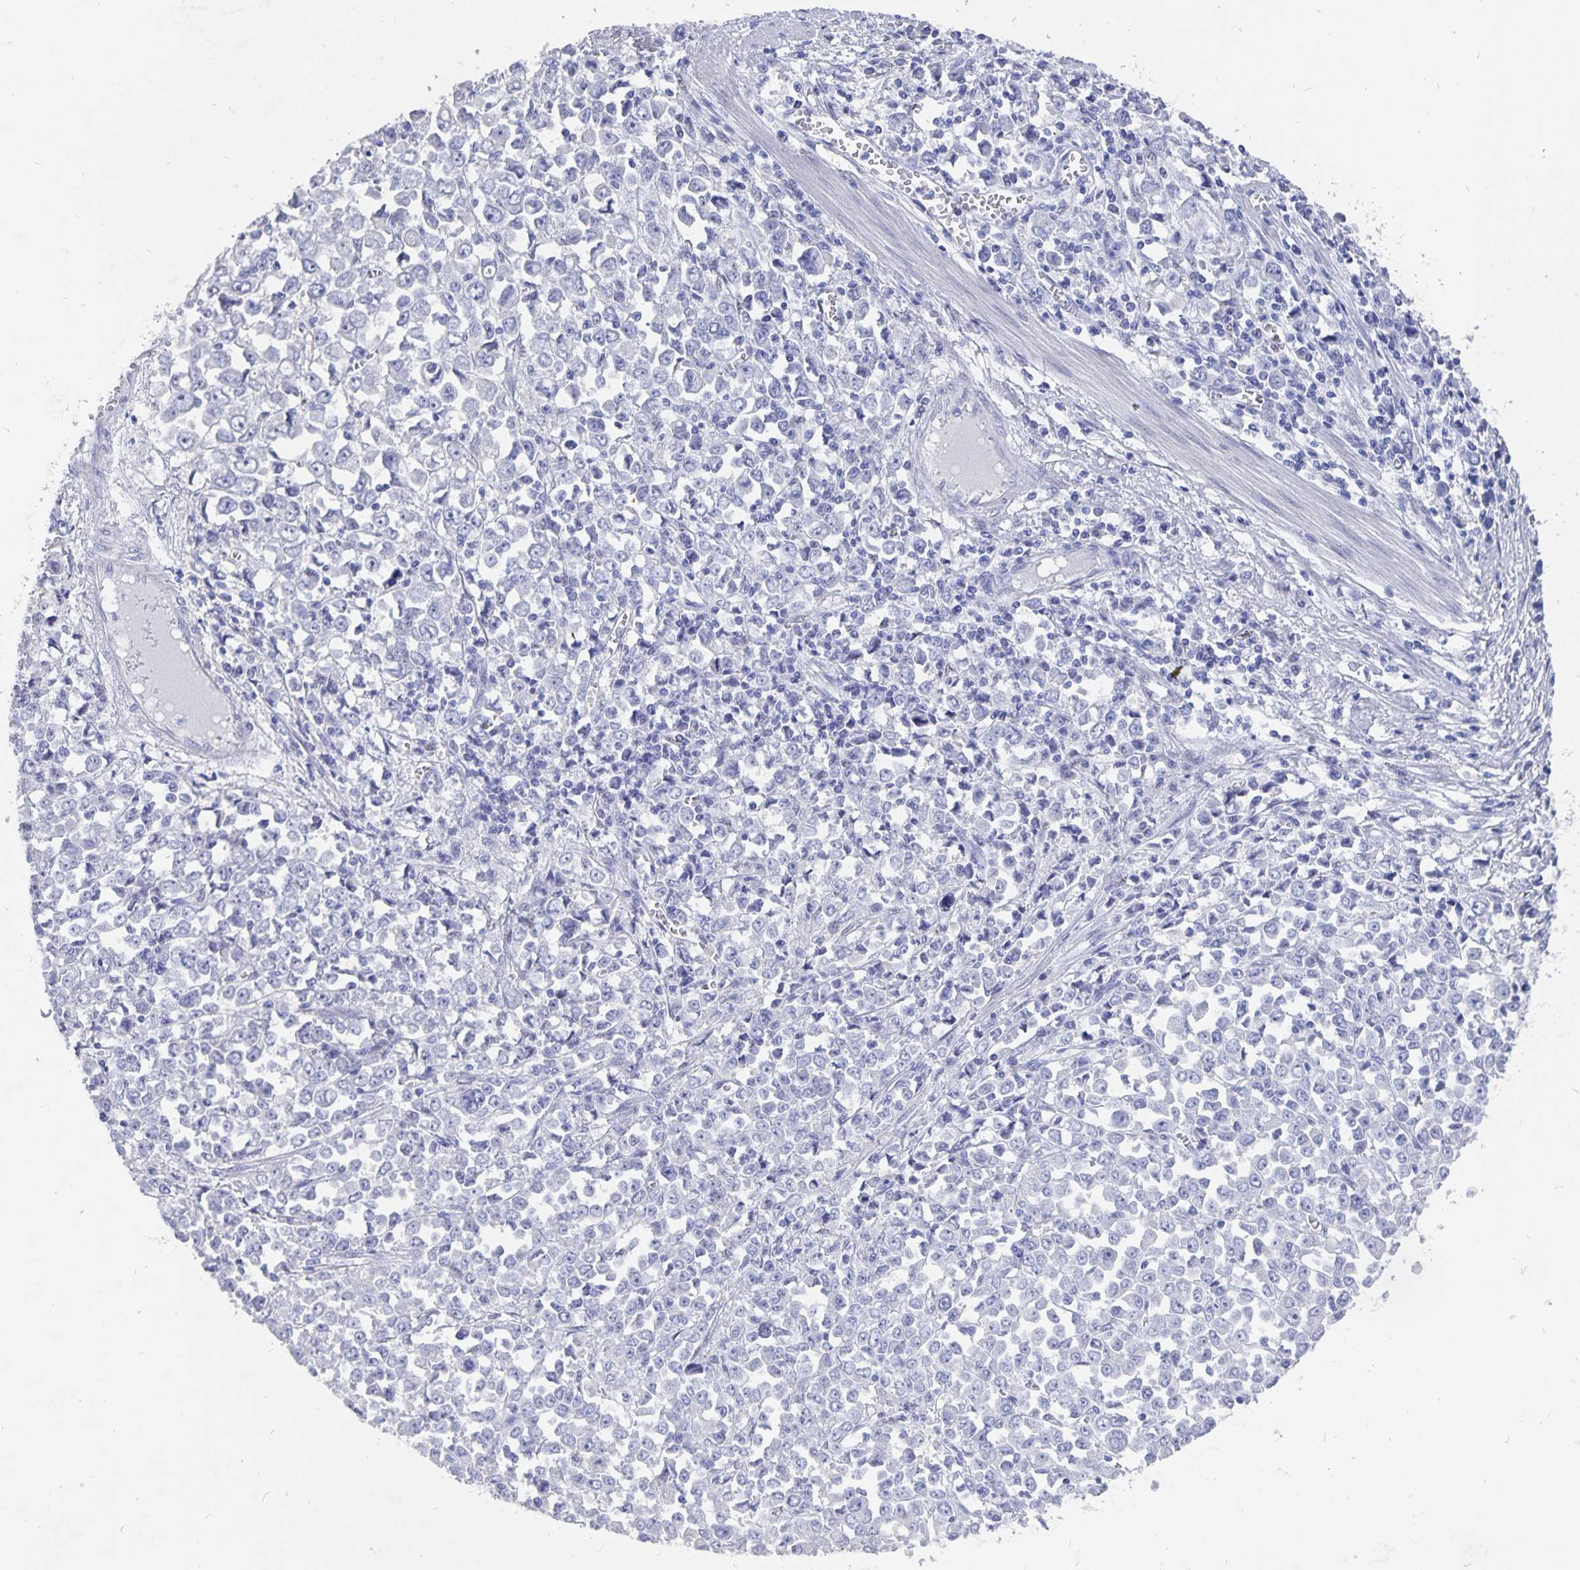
{"staining": {"intensity": "negative", "quantity": "none", "location": "none"}, "tissue": "stomach cancer", "cell_type": "Tumor cells", "image_type": "cancer", "snomed": [{"axis": "morphology", "description": "Adenocarcinoma, NOS"}, {"axis": "topography", "description": "Stomach, upper"}], "caption": "Tumor cells are negative for brown protein staining in adenocarcinoma (stomach).", "gene": "SMOC1", "patient": {"sex": "male", "age": 70}}